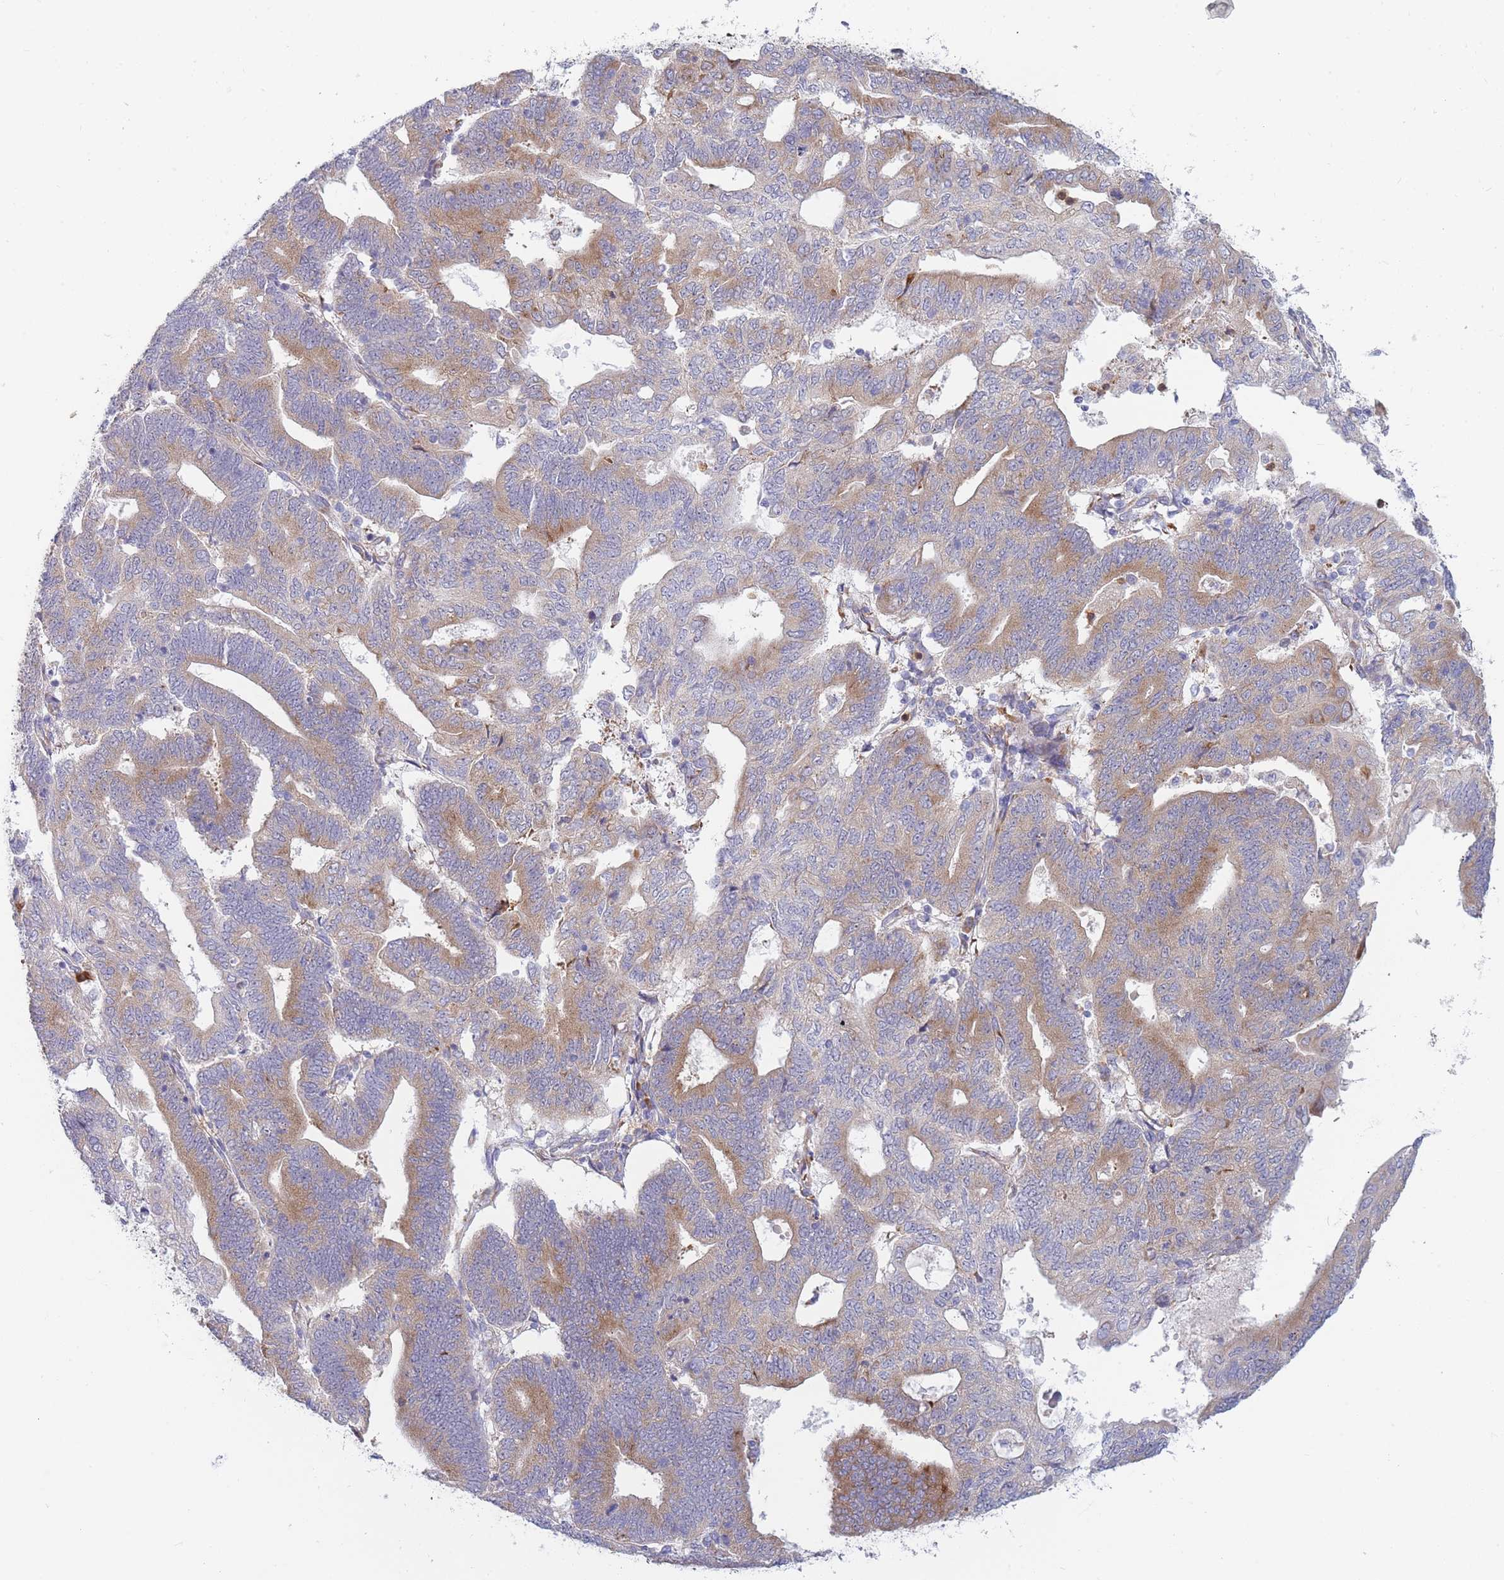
{"staining": {"intensity": "moderate", "quantity": ">75%", "location": "cytoplasmic/membranous"}, "tissue": "endometrial cancer", "cell_type": "Tumor cells", "image_type": "cancer", "snomed": [{"axis": "morphology", "description": "Adenocarcinoma, NOS"}, {"axis": "topography", "description": "Endometrium"}], "caption": "Immunohistochemistry (DAB (3,3'-diaminobenzidine)) staining of adenocarcinoma (endometrial) shows moderate cytoplasmic/membranous protein positivity in about >75% of tumor cells.", "gene": "NDUFAF6", "patient": {"sex": "female", "age": 70}}